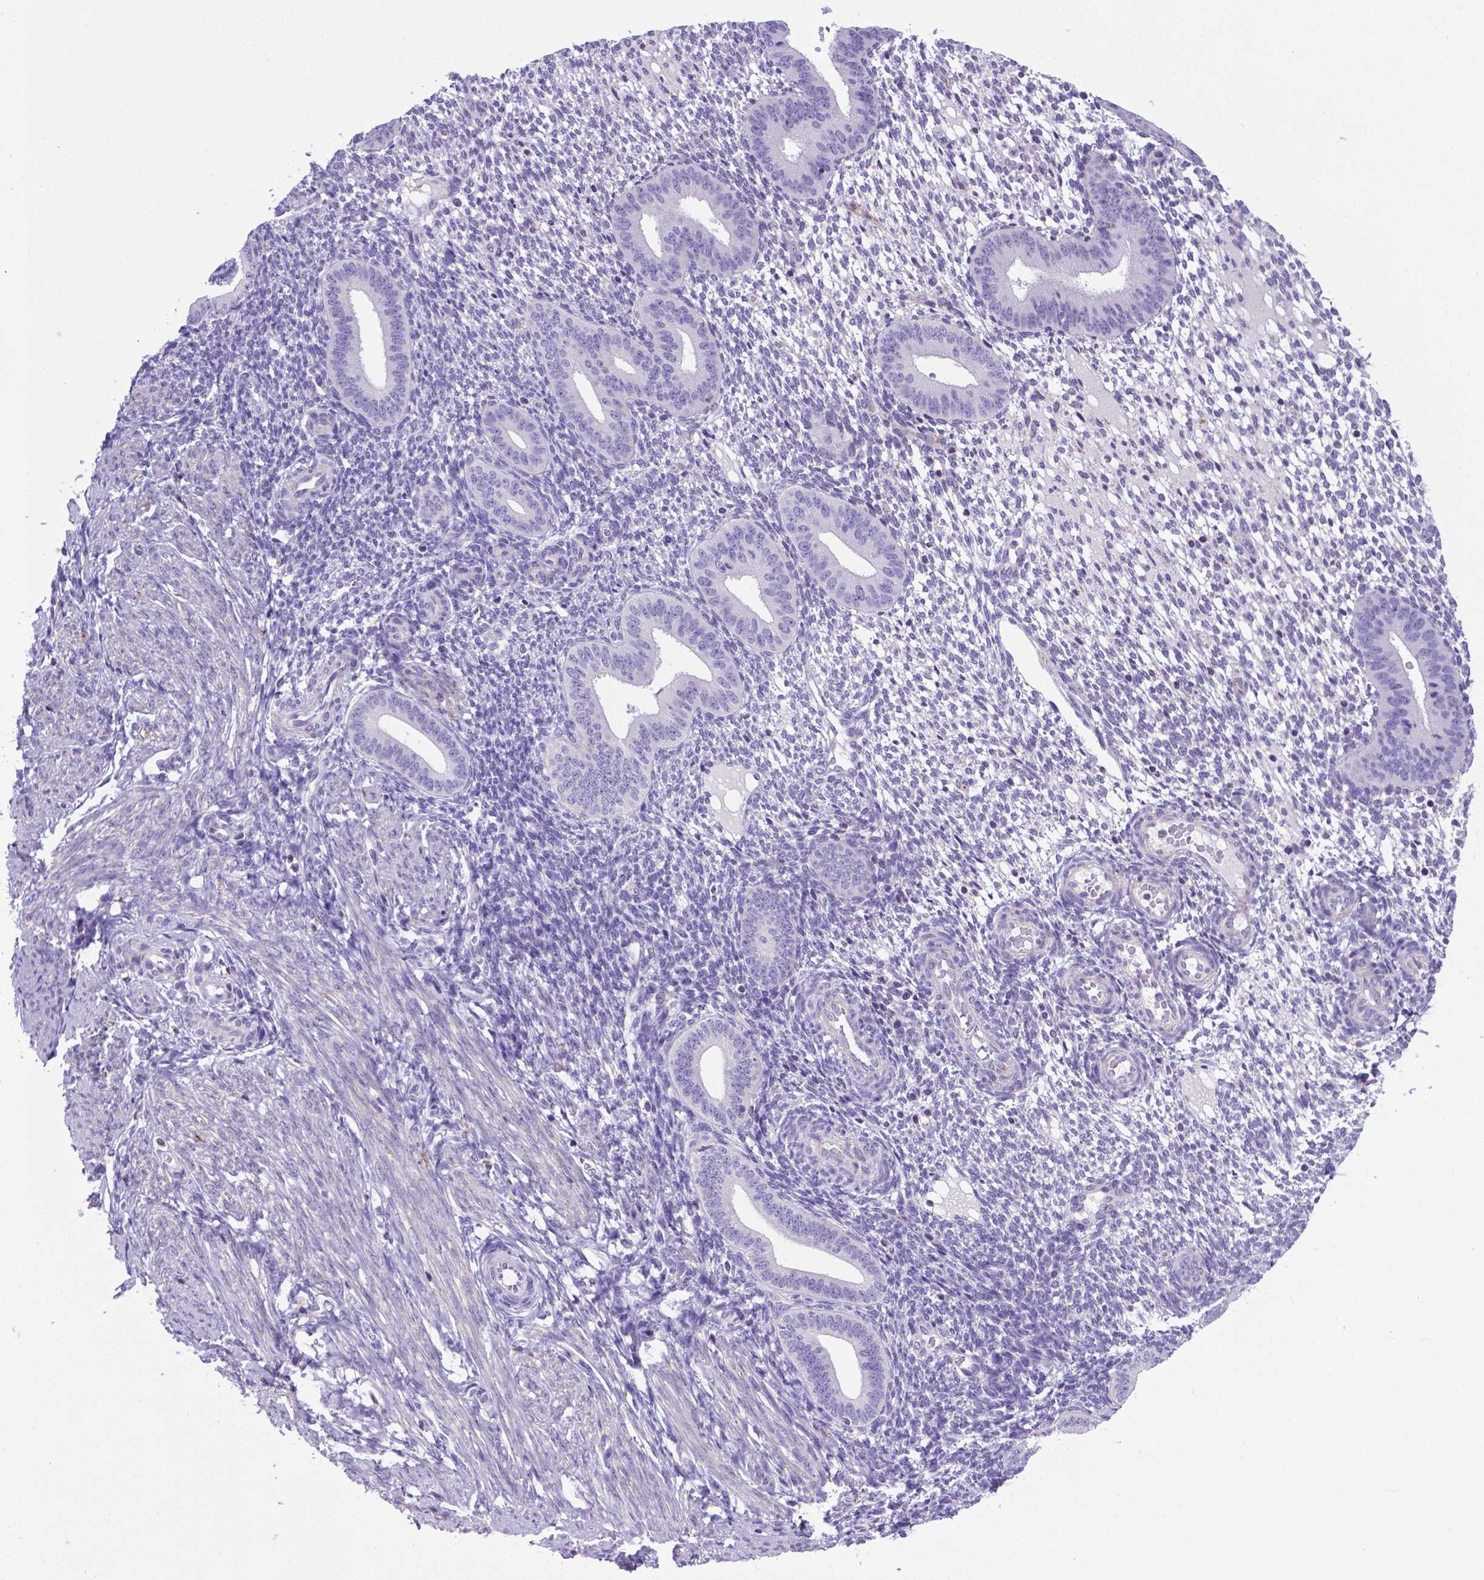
{"staining": {"intensity": "negative", "quantity": "none", "location": "none"}, "tissue": "endometrium", "cell_type": "Cells in endometrial stroma", "image_type": "normal", "snomed": [{"axis": "morphology", "description": "Normal tissue, NOS"}, {"axis": "topography", "description": "Endometrium"}], "caption": "IHC micrograph of normal endometrium stained for a protein (brown), which displays no staining in cells in endometrial stroma. (DAB (3,3'-diaminobenzidine) immunohistochemistry, high magnification).", "gene": "POU3F3", "patient": {"sex": "female", "age": 40}}